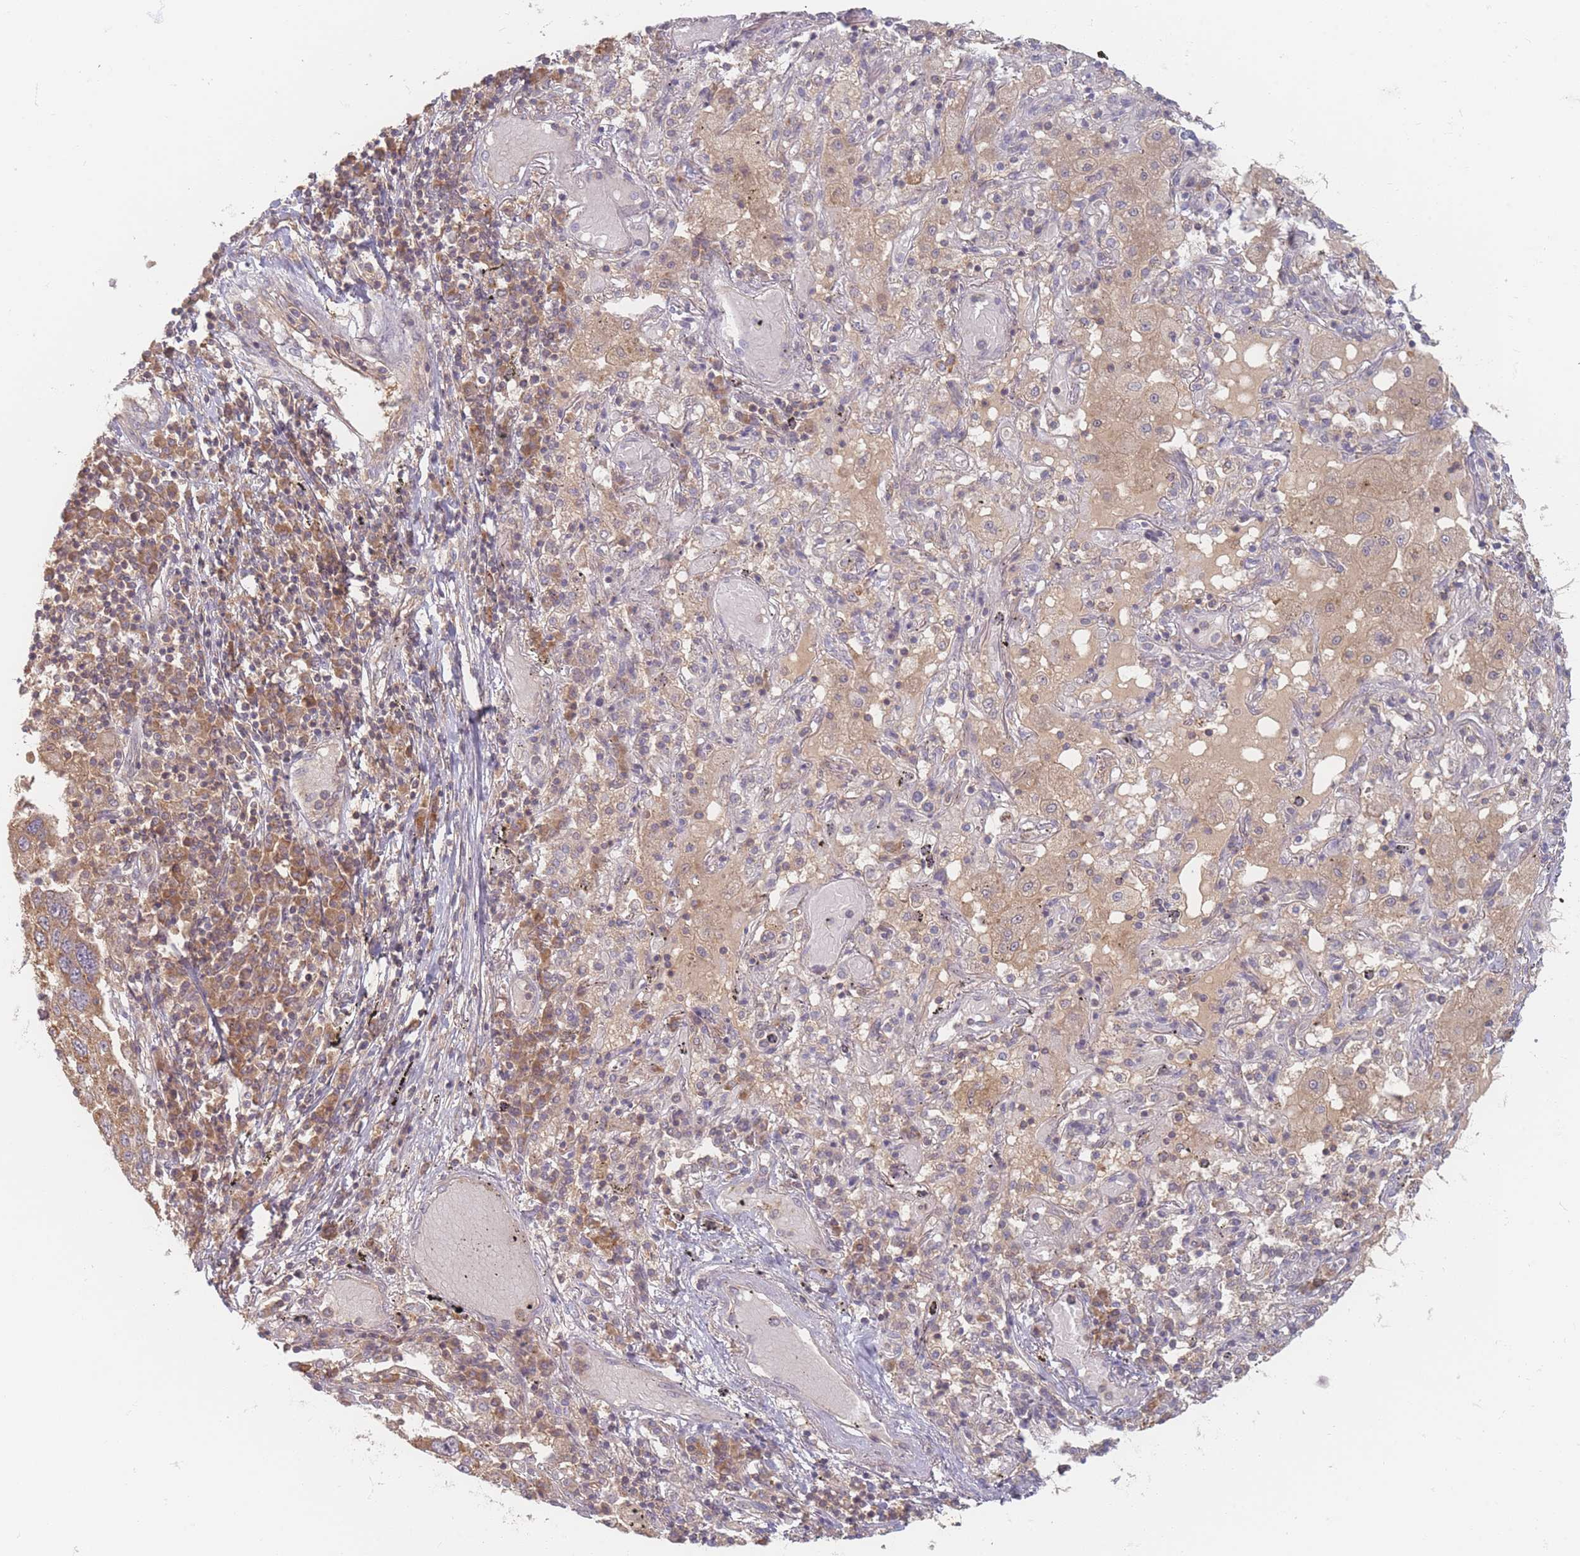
{"staining": {"intensity": "moderate", "quantity": "25%-75%", "location": "cytoplasmic/membranous"}, "tissue": "lung cancer", "cell_type": "Tumor cells", "image_type": "cancer", "snomed": [{"axis": "morphology", "description": "Squamous cell carcinoma, NOS"}, {"axis": "topography", "description": "Lung"}], "caption": "Immunohistochemistry (IHC) photomicrograph of human lung squamous cell carcinoma stained for a protein (brown), which exhibits medium levels of moderate cytoplasmic/membranous positivity in approximately 25%-75% of tumor cells.", "gene": "SLC35F3", "patient": {"sex": "male", "age": 65}}